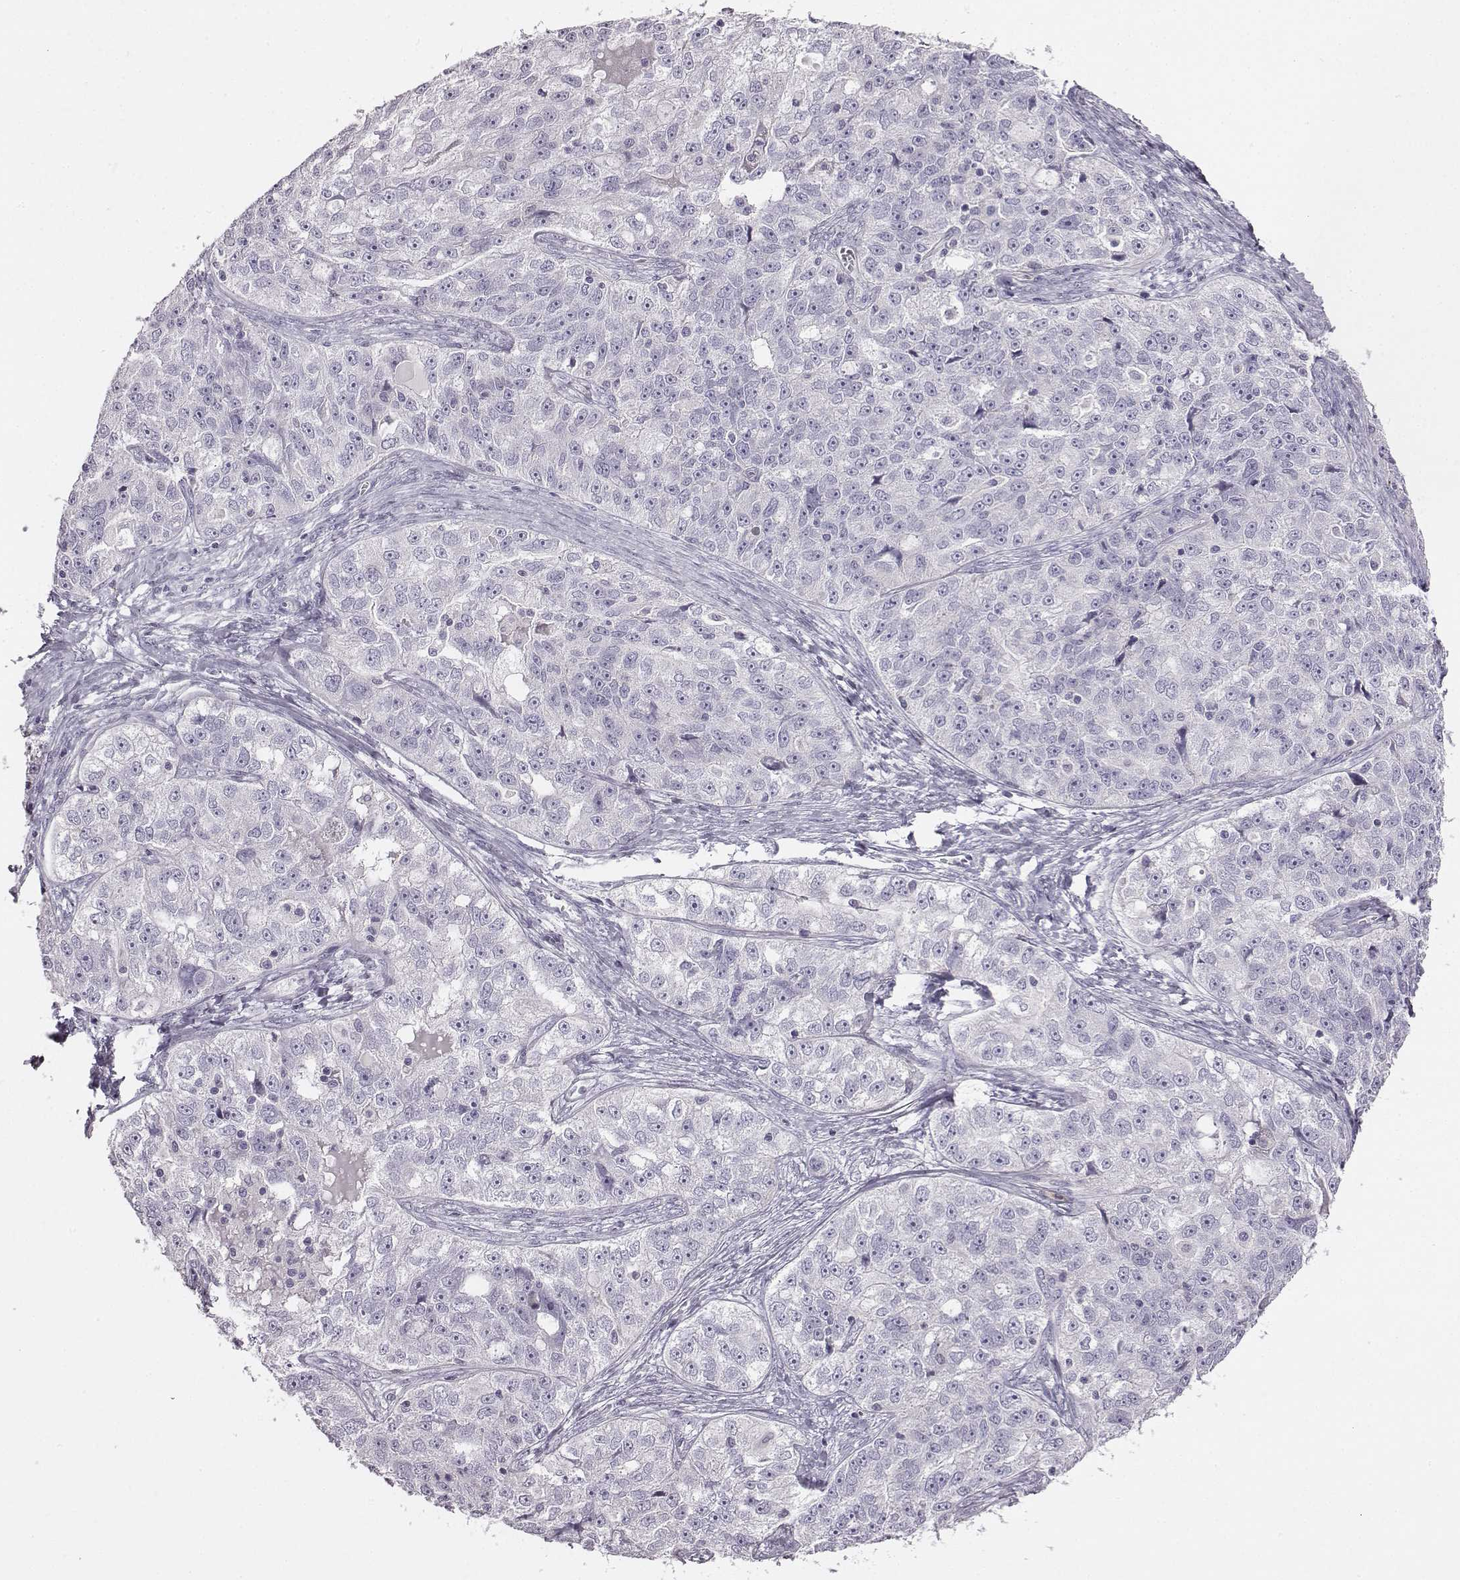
{"staining": {"intensity": "negative", "quantity": "none", "location": "none"}, "tissue": "ovarian cancer", "cell_type": "Tumor cells", "image_type": "cancer", "snomed": [{"axis": "morphology", "description": "Cystadenocarcinoma, serous, NOS"}, {"axis": "topography", "description": "Ovary"}], "caption": "The IHC image has no significant expression in tumor cells of serous cystadenocarcinoma (ovarian) tissue.", "gene": "ADAM7", "patient": {"sex": "female", "age": 51}}